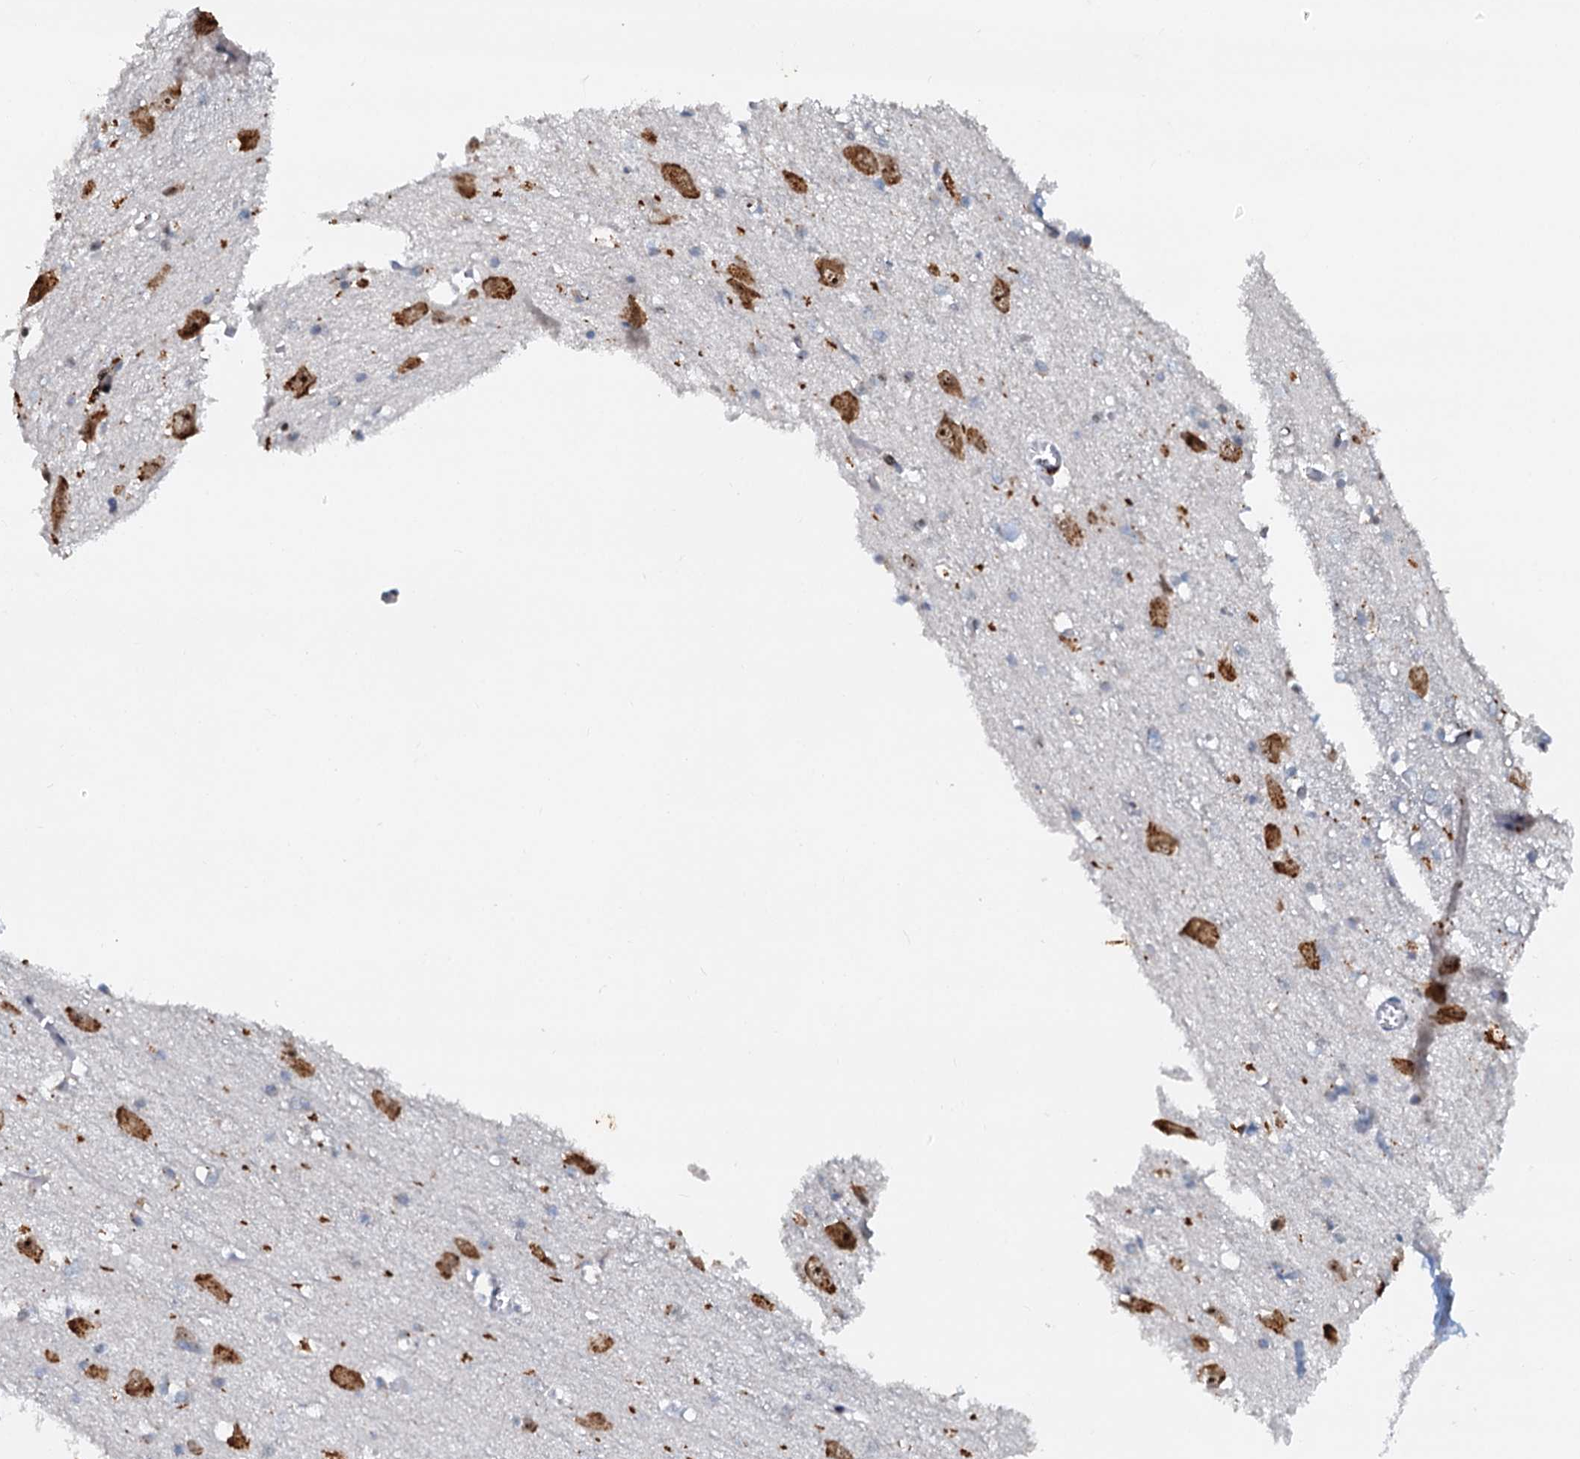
{"staining": {"intensity": "moderate", "quantity": ">75%", "location": "cytoplasmic/membranous,nuclear"}, "tissue": "caudate", "cell_type": "Glial cells", "image_type": "normal", "snomed": [{"axis": "morphology", "description": "Normal tissue, NOS"}, {"axis": "topography", "description": "Lateral ventricle wall"}], "caption": "Benign caudate reveals moderate cytoplasmic/membranous,nuclear expression in about >75% of glial cells.", "gene": "DNAJC21", "patient": {"sex": "male", "age": 37}}